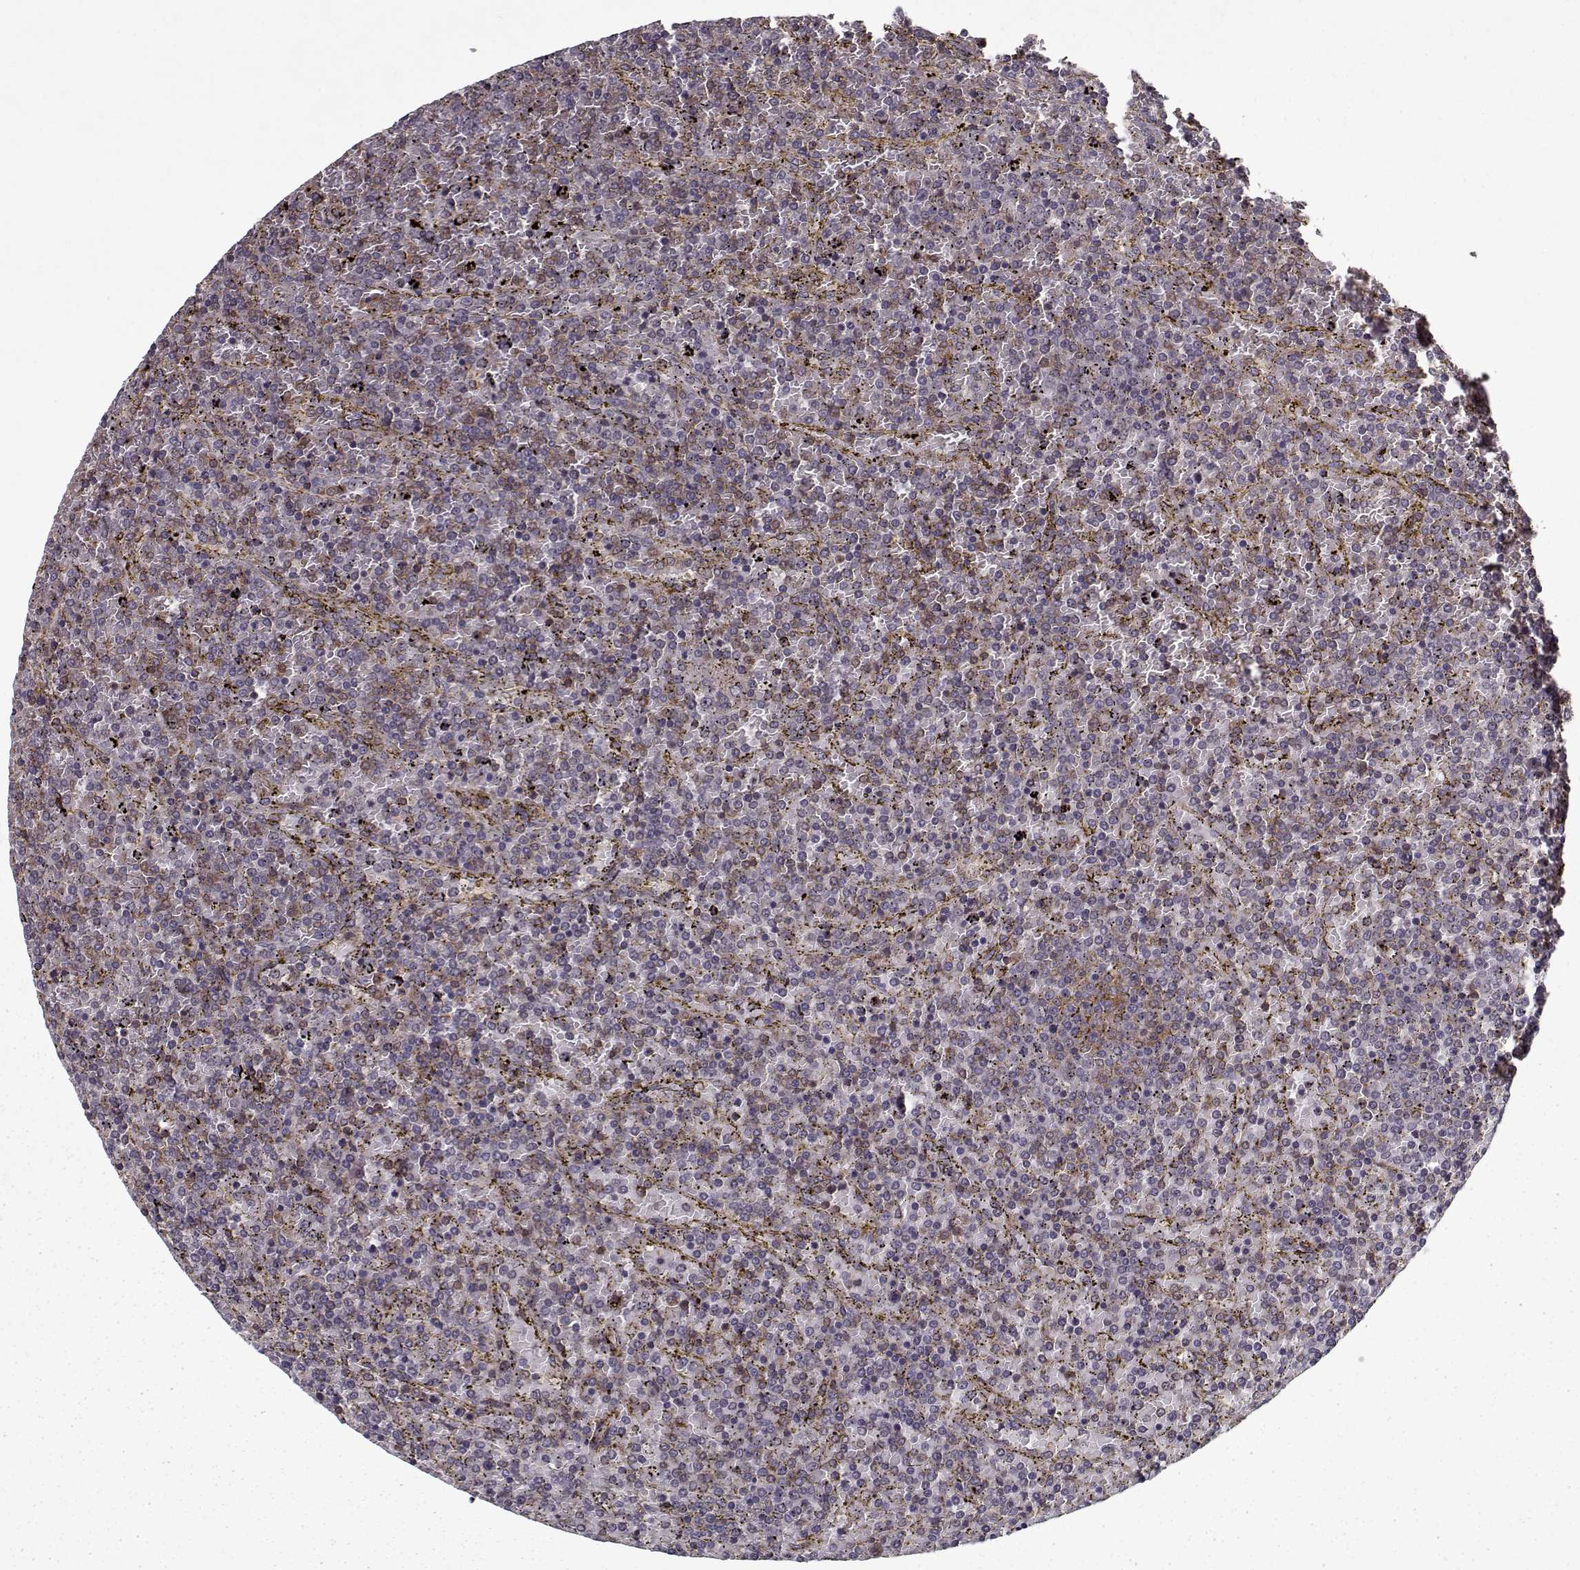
{"staining": {"intensity": "negative", "quantity": "none", "location": "none"}, "tissue": "lymphoma", "cell_type": "Tumor cells", "image_type": "cancer", "snomed": [{"axis": "morphology", "description": "Malignant lymphoma, non-Hodgkin's type, Low grade"}, {"axis": "topography", "description": "Spleen"}], "caption": "This is an immunohistochemistry (IHC) histopathology image of human malignant lymphoma, non-Hodgkin's type (low-grade). There is no expression in tumor cells.", "gene": "PPP1R12A", "patient": {"sex": "female", "age": 77}}